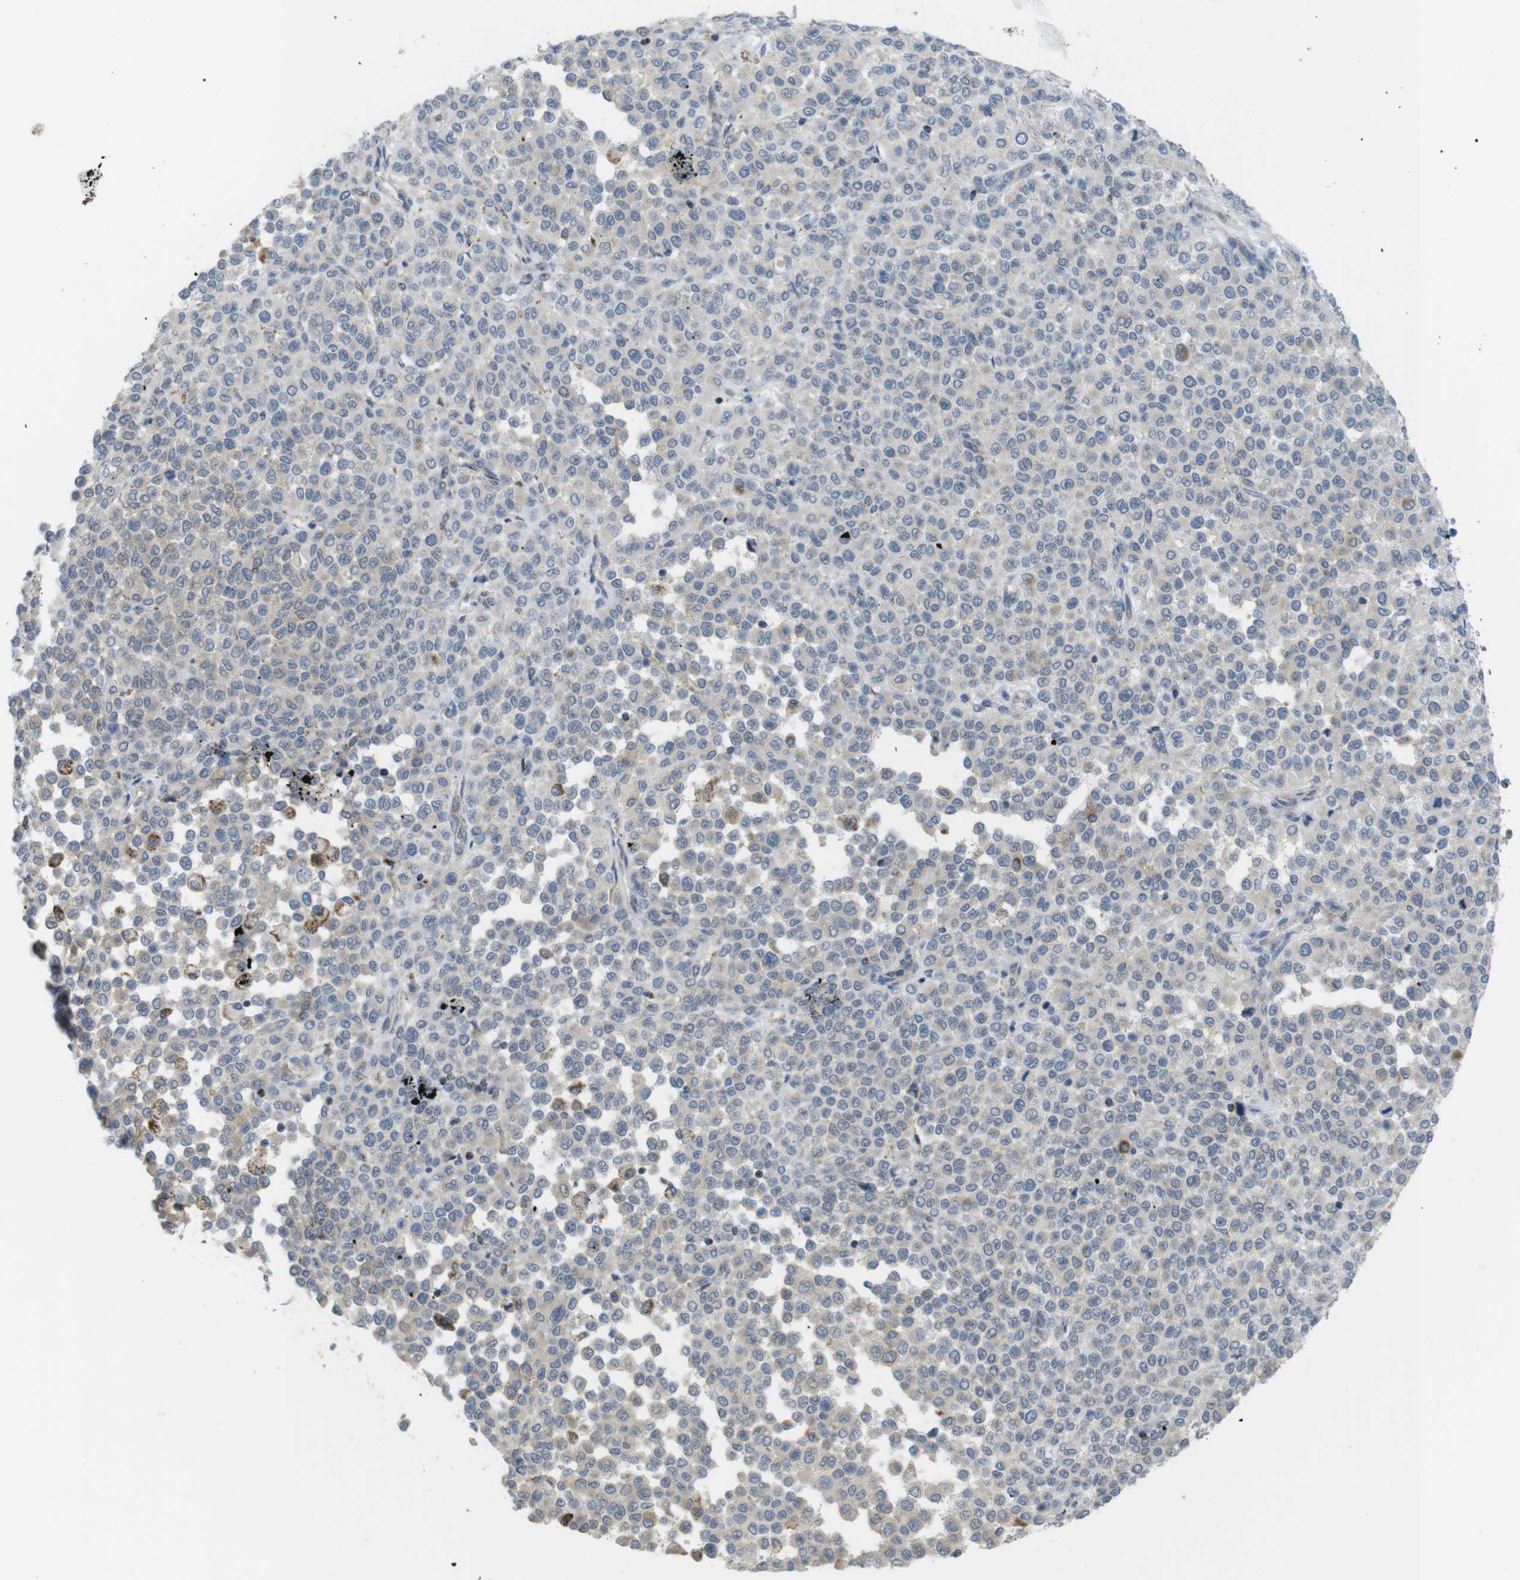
{"staining": {"intensity": "weak", "quantity": "<25%", "location": "cytoplasmic/membranous"}, "tissue": "melanoma", "cell_type": "Tumor cells", "image_type": "cancer", "snomed": [{"axis": "morphology", "description": "Malignant melanoma, Metastatic site"}, {"axis": "topography", "description": "Pancreas"}], "caption": "High power microscopy histopathology image of an IHC histopathology image of melanoma, revealing no significant expression in tumor cells.", "gene": "GRIK2", "patient": {"sex": "female", "age": 30}}